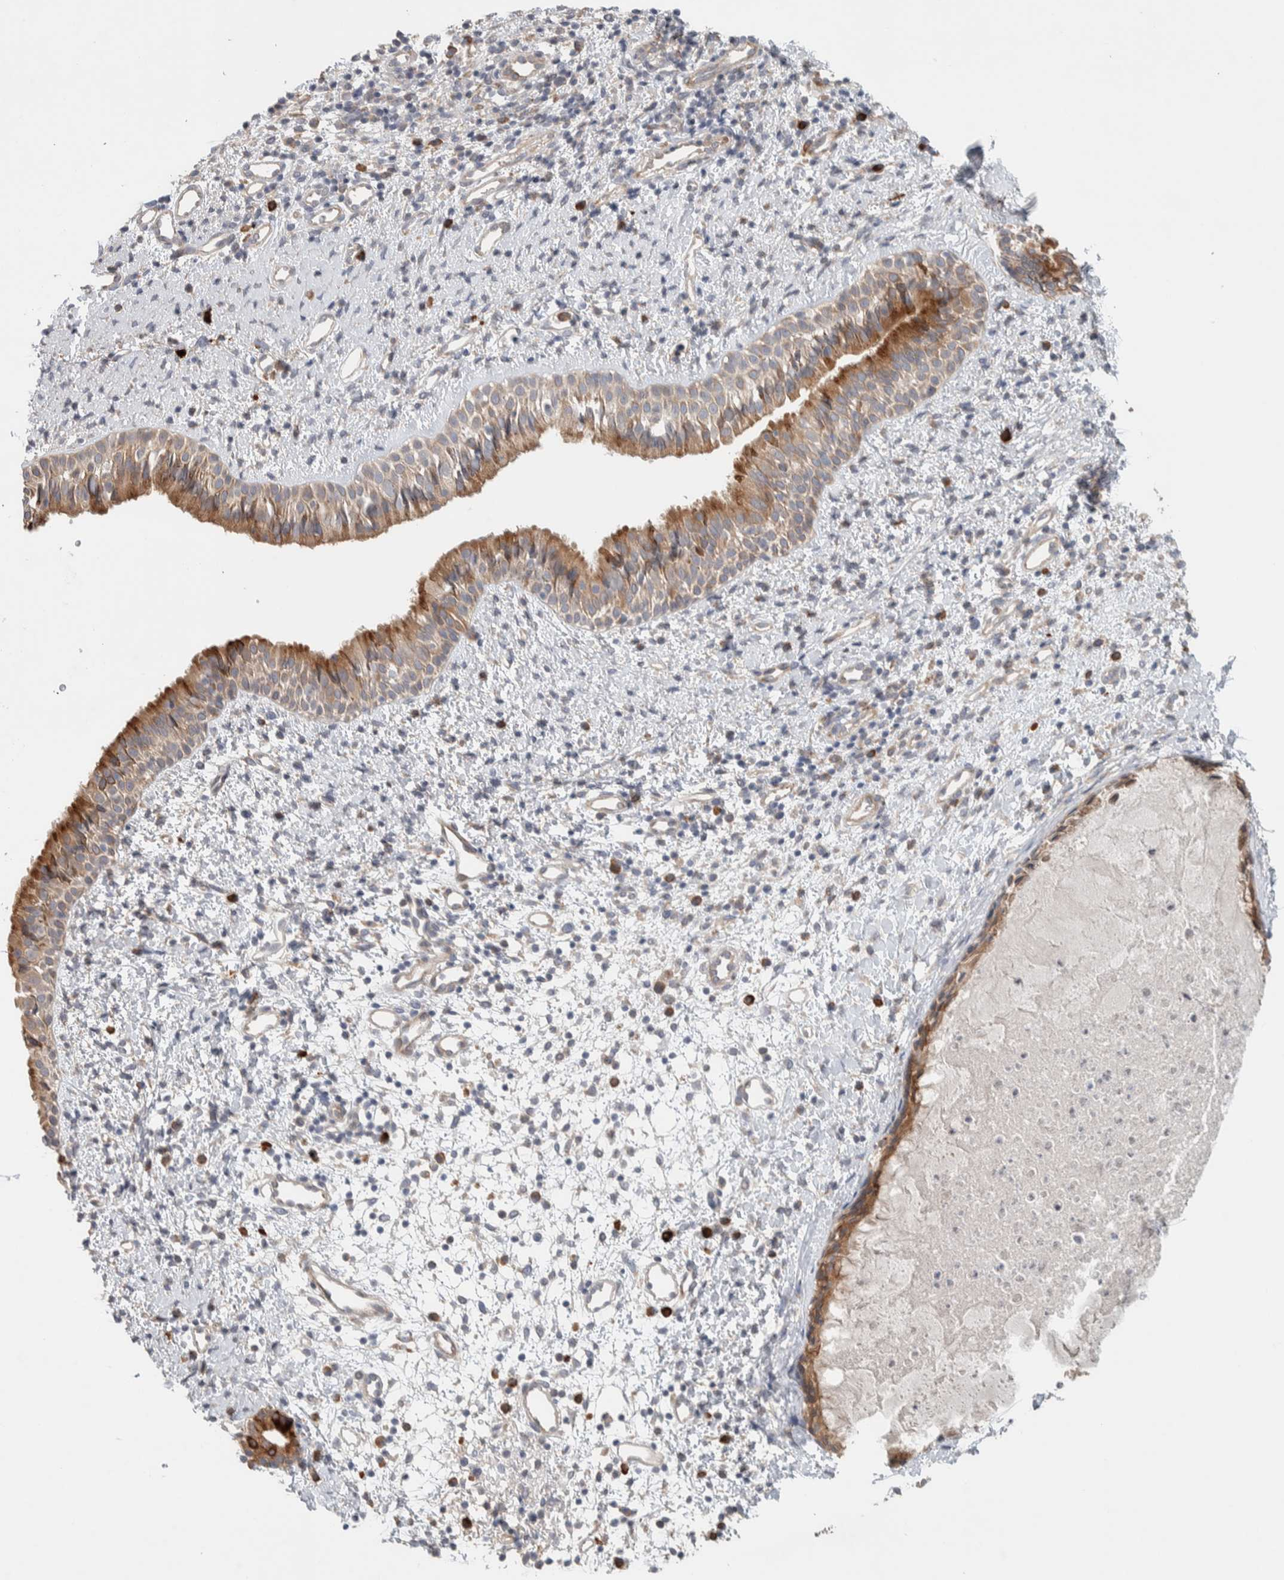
{"staining": {"intensity": "moderate", "quantity": ">75%", "location": "cytoplasmic/membranous"}, "tissue": "nasopharynx", "cell_type": "Respiratory epithelial cells", "image_type": "normal", "snomed": [{"axis": "morphology", "description": "Normal tissue, NOS"}, {"axis": "topography", "description": "Nasopharynx"}], "caption": "Nasopharynx stained with DAB immunohistochemistry (IHC) shows medium levels of moderate cytoplasmic/membranous staining in about >75% of respiratory epithelial cells.", "gene": "ADCY8", "patient": {"sex": "male", "age": 22}}